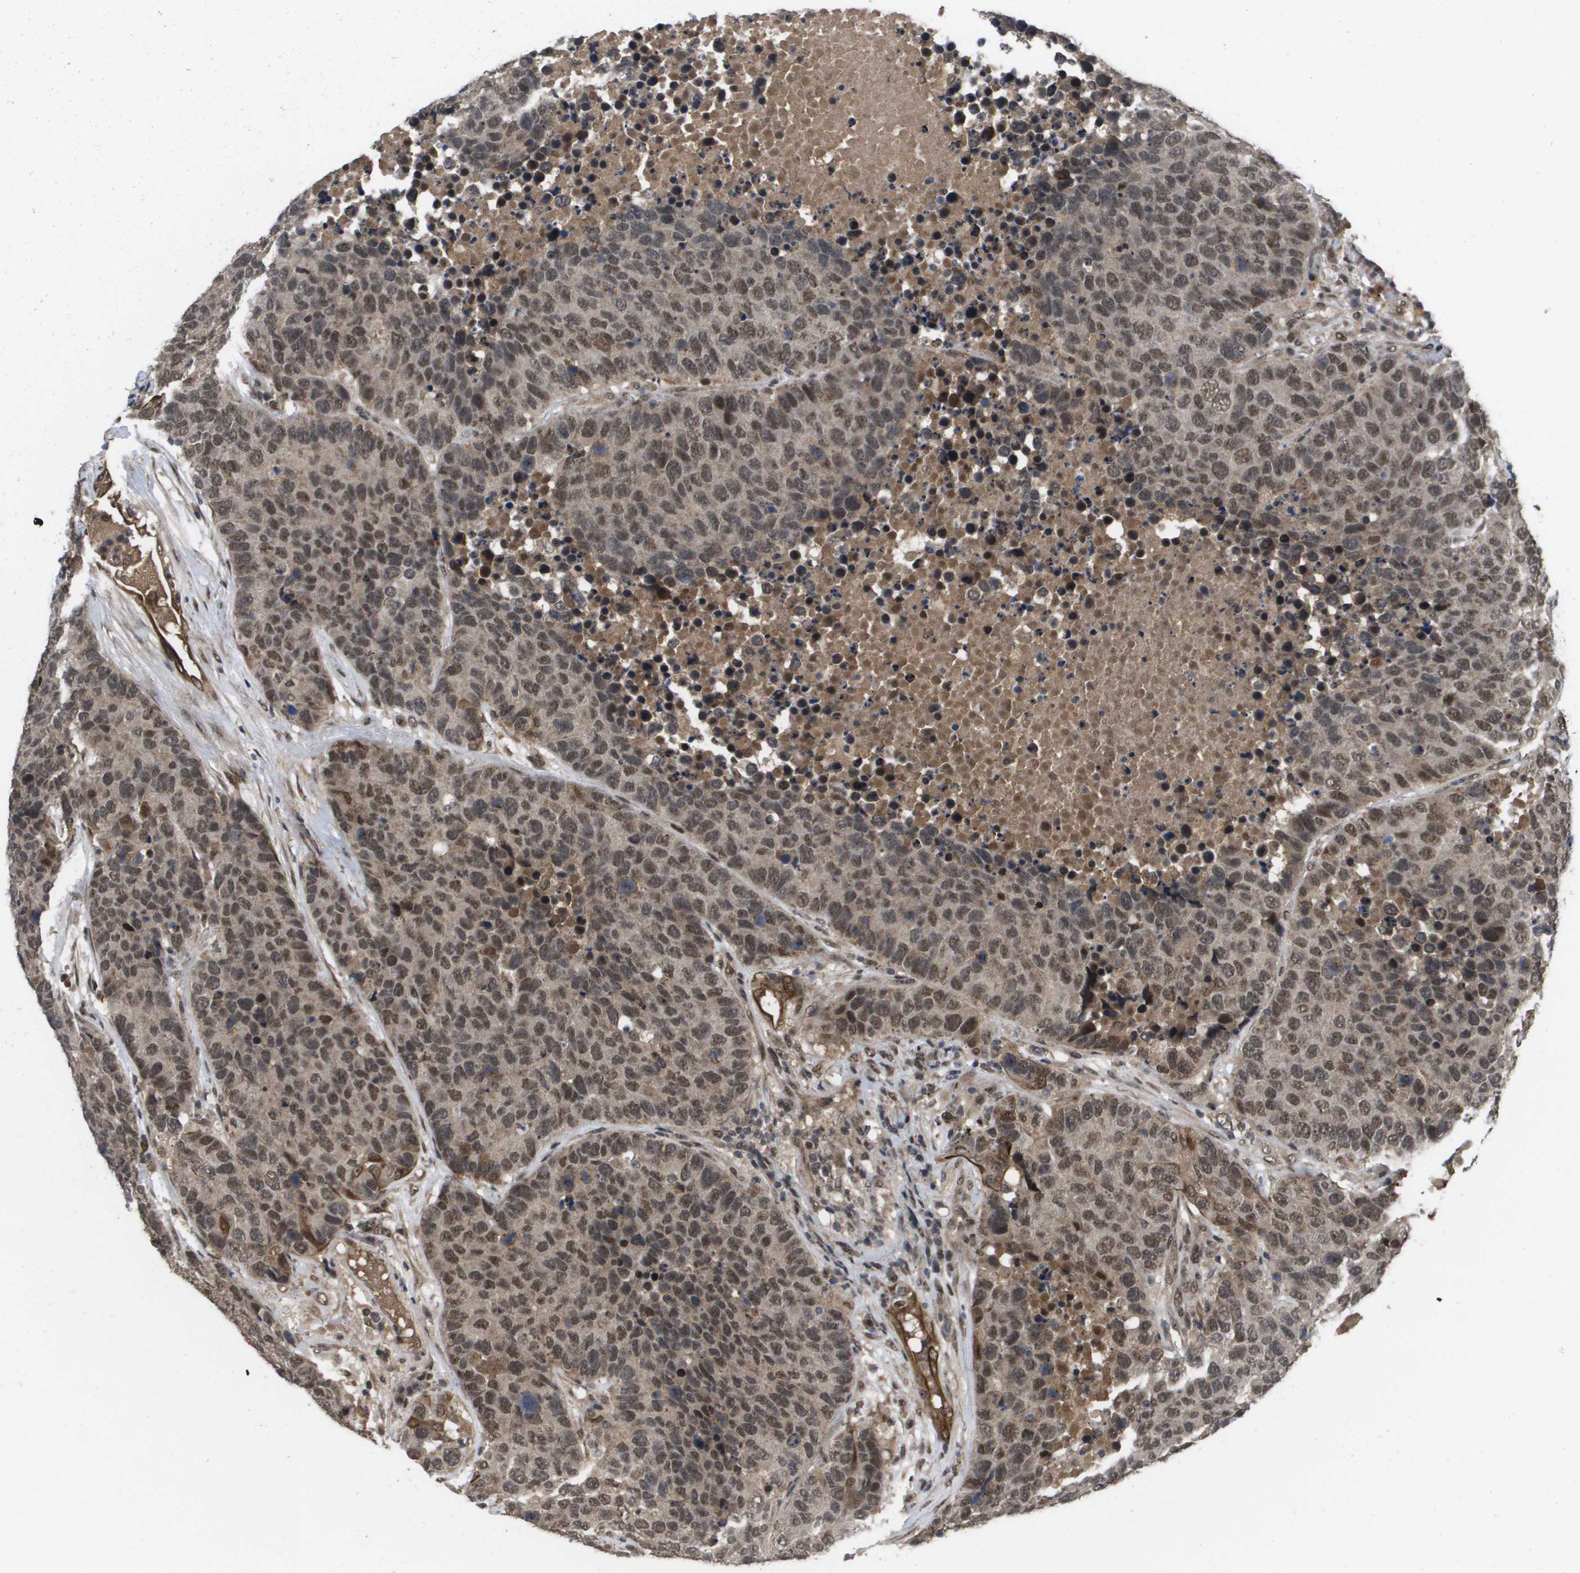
{"staining": {"intensity": "moderate", "quantity": ">75%", "location": "cytoplasmic/membranous,nuclear"}, "tissue": "carcinoid", "cell_type": "Tumor cells", "image_type": "cancer", "snomed": [{"axis": "morphology", "description": "Carcinoid, malignant, NOS"}, {"axis": "topography", "description": "Lung"}], "caption": "Protein expression analysis of carcinoid shows moderate cytoplasmic/membranous and nuclear expression in approximately >75% of tumor cells.", "gene": "AMBRA1", "patient": {"sex": "male", "age": 60}}